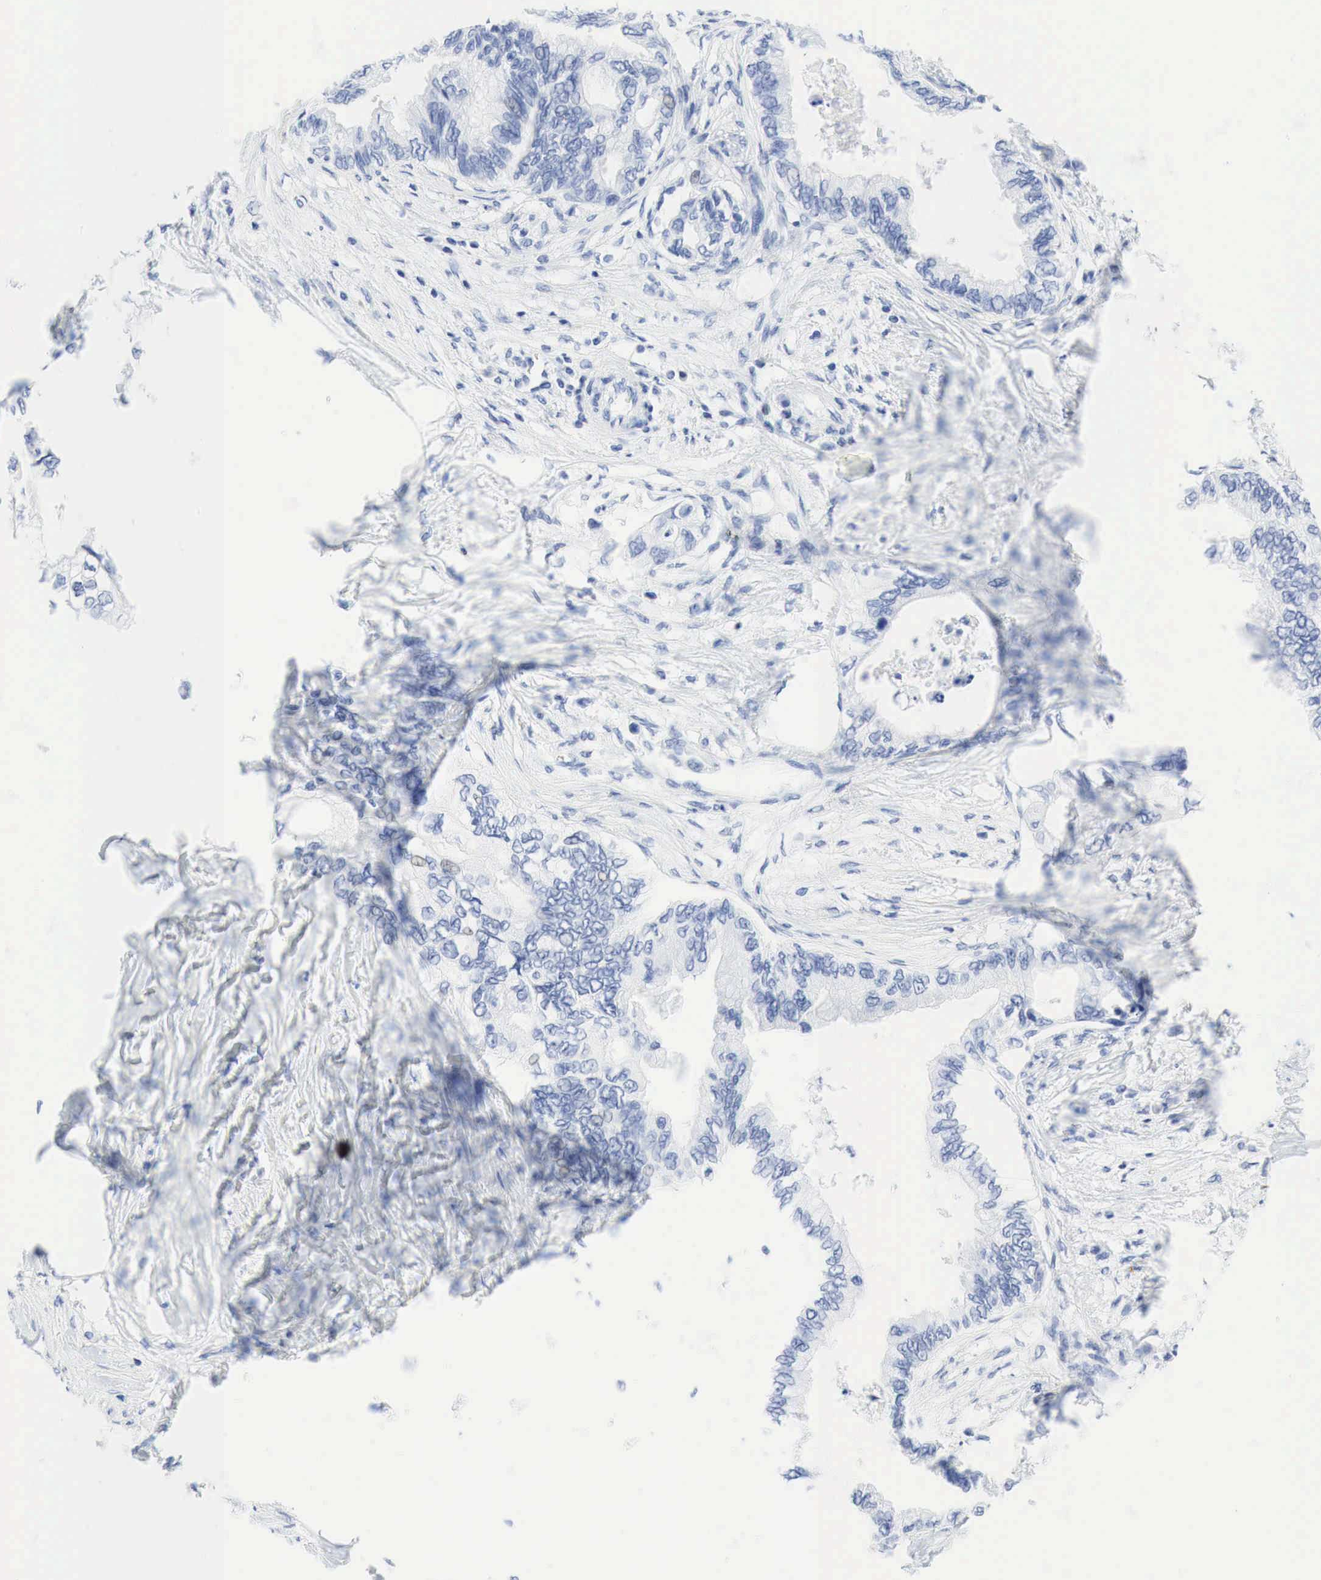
{"staining": {"intensity": "weak", "quantity": "<25%", "location": "nuclear"}, "tissue": "pancreatic cancer", "cell_type": "Tumor cells", "image_type": "cancer", "snomed": [{"axis": "morphology", "description": "Adenocarcinoma, NOS"}, {"axis": "topography", "description": "Pancreas"}], "caption": "Photomicrograph shows no significant protein staining in tumor cells of pancreatic cancer (adenocarcinoma).", "gene": "INHA", "patient": {"sex": "female", "age": 66}}